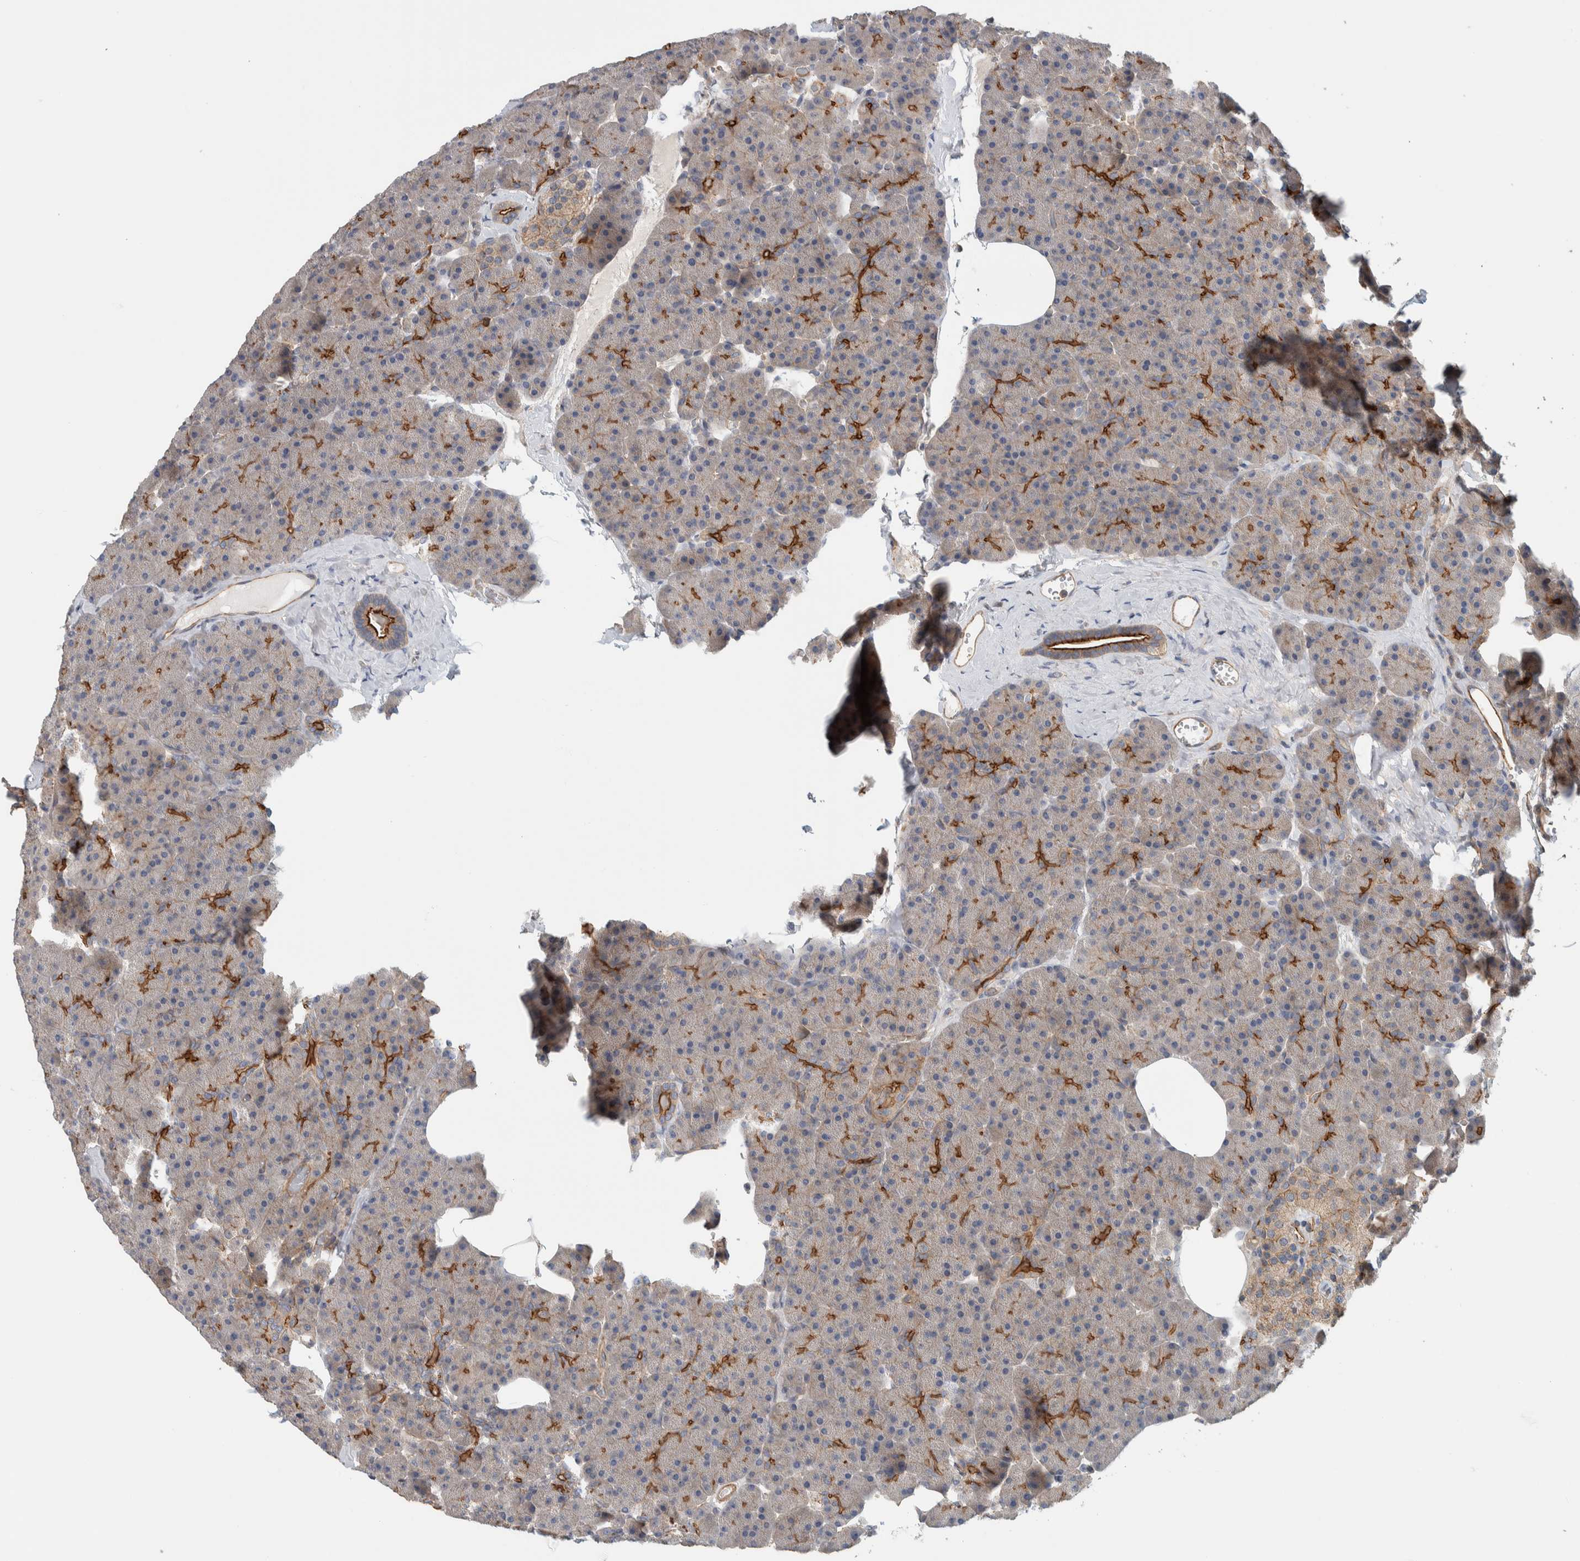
{"staining": {"intensity": "moderate", "quantity": "25%-75%", "location": "cytoplasmic/membranous"}, "tissue": "pancreas", "cell_type": "Exocrine glandular cells", "image_type": "normal", "snomed": [{"axis": "morphology", "description": "Normal tissue, NOS"}, {"axis": "morphology", "description": "Carcinoid, malignant, NOS"}, {"axis": "topography", "description": "Pancreas"}], "caption": "IHC (DAB (3,3'-diaminobenzidine)) staining of normal pancreas demonstrates moderate cytoplasmic/membranous protein expression in about 25%-75% of exocrine glandular cells.", "gene": "MPRIP", "patient": {"sex": "female", "age": 35}}